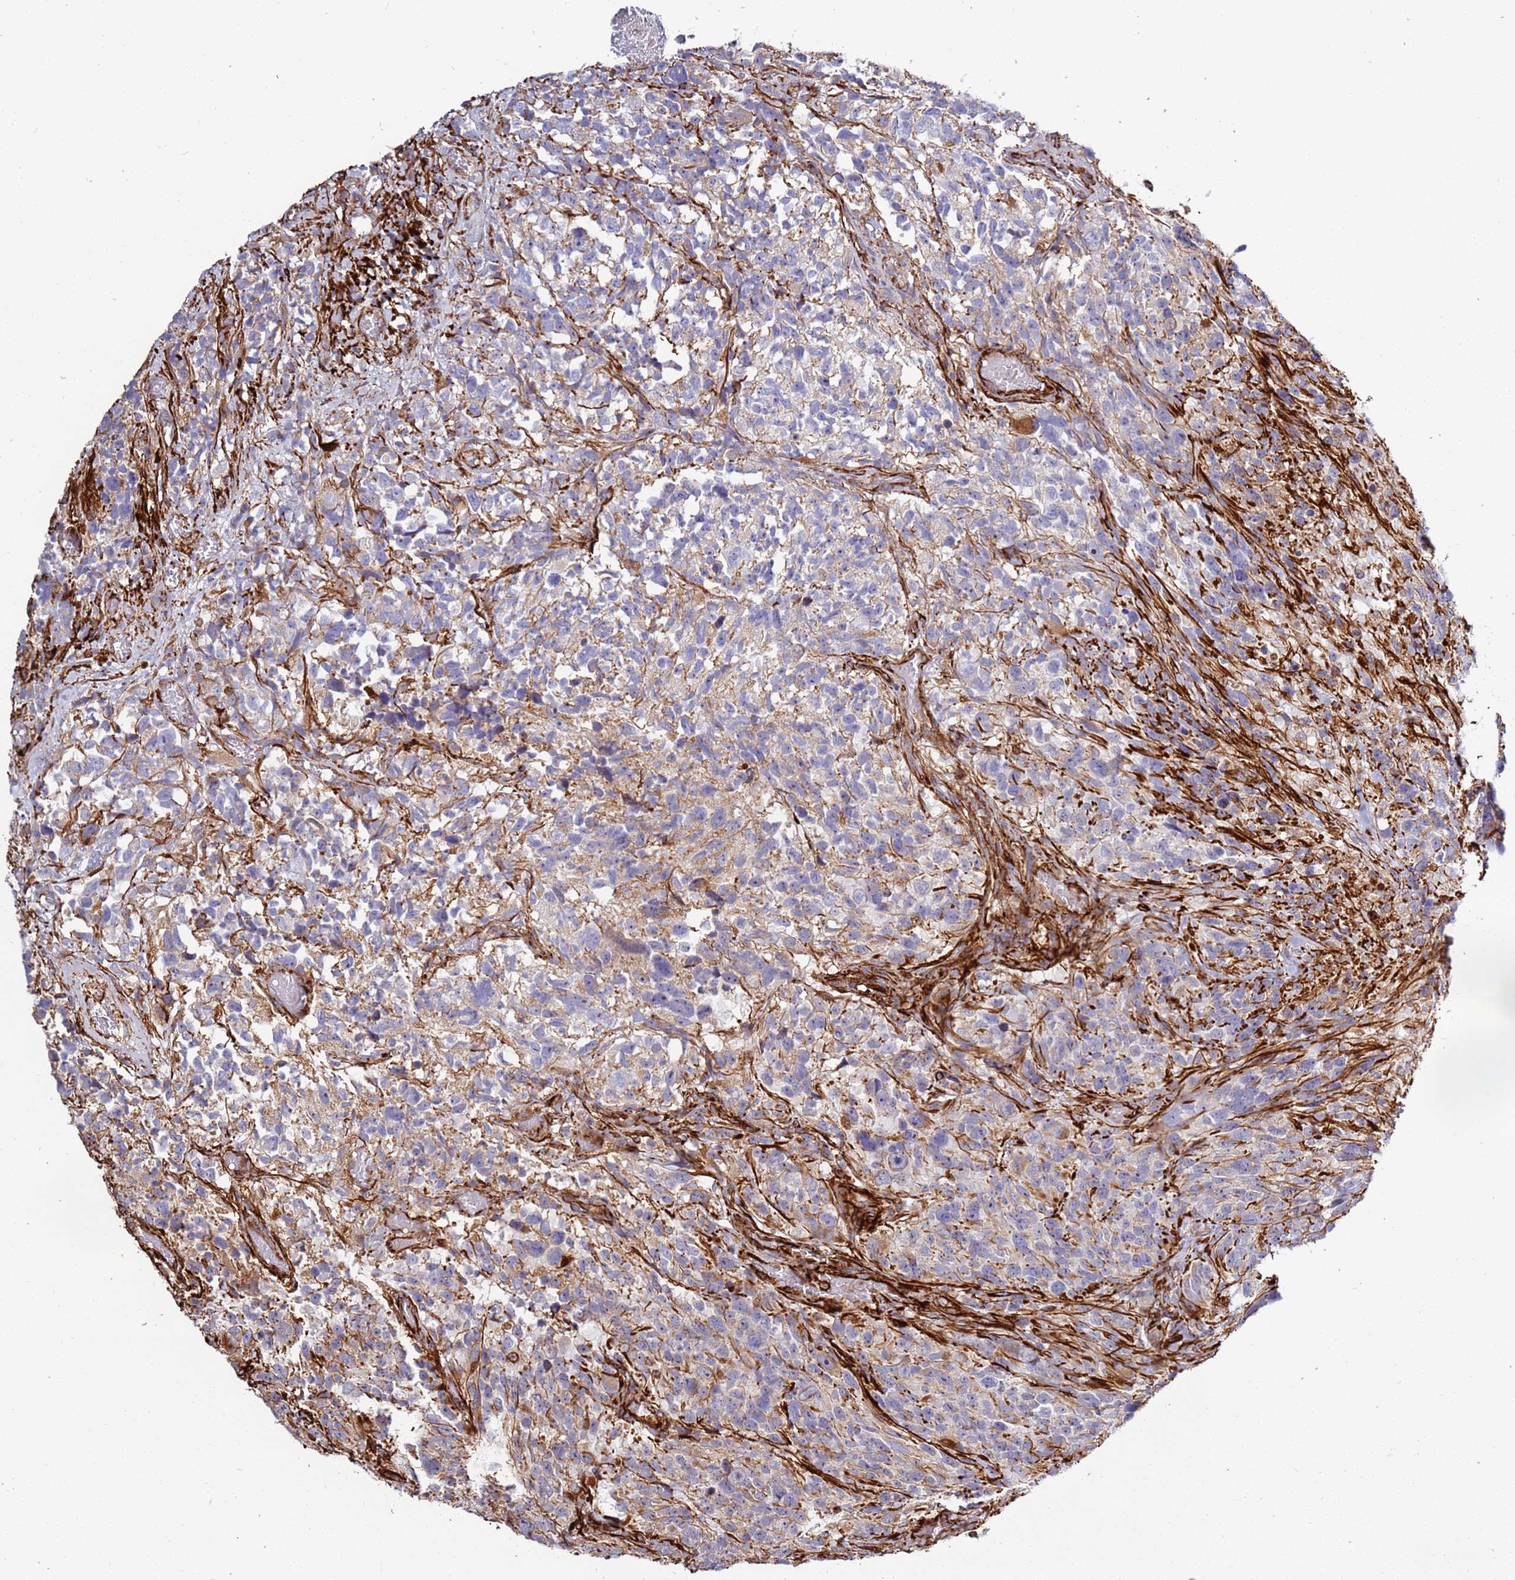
{"staining": {"intensity": "negative", "quantity": "none", "location": "none"}, "tissue": "glioma", "cell_type": "Tumor cells", "image_type": "cancer", "snomed": [{"axis": "morphology", "description": "Glioma, malignant, High grade"}, {"axis": "topography", "description": "Brain"}], "caption": "Tumor cells show no significant protein staining in malignant glioma (high-grade).", "gene": "MRGPRE", "patient": {"sex": "male", "age": 69}}